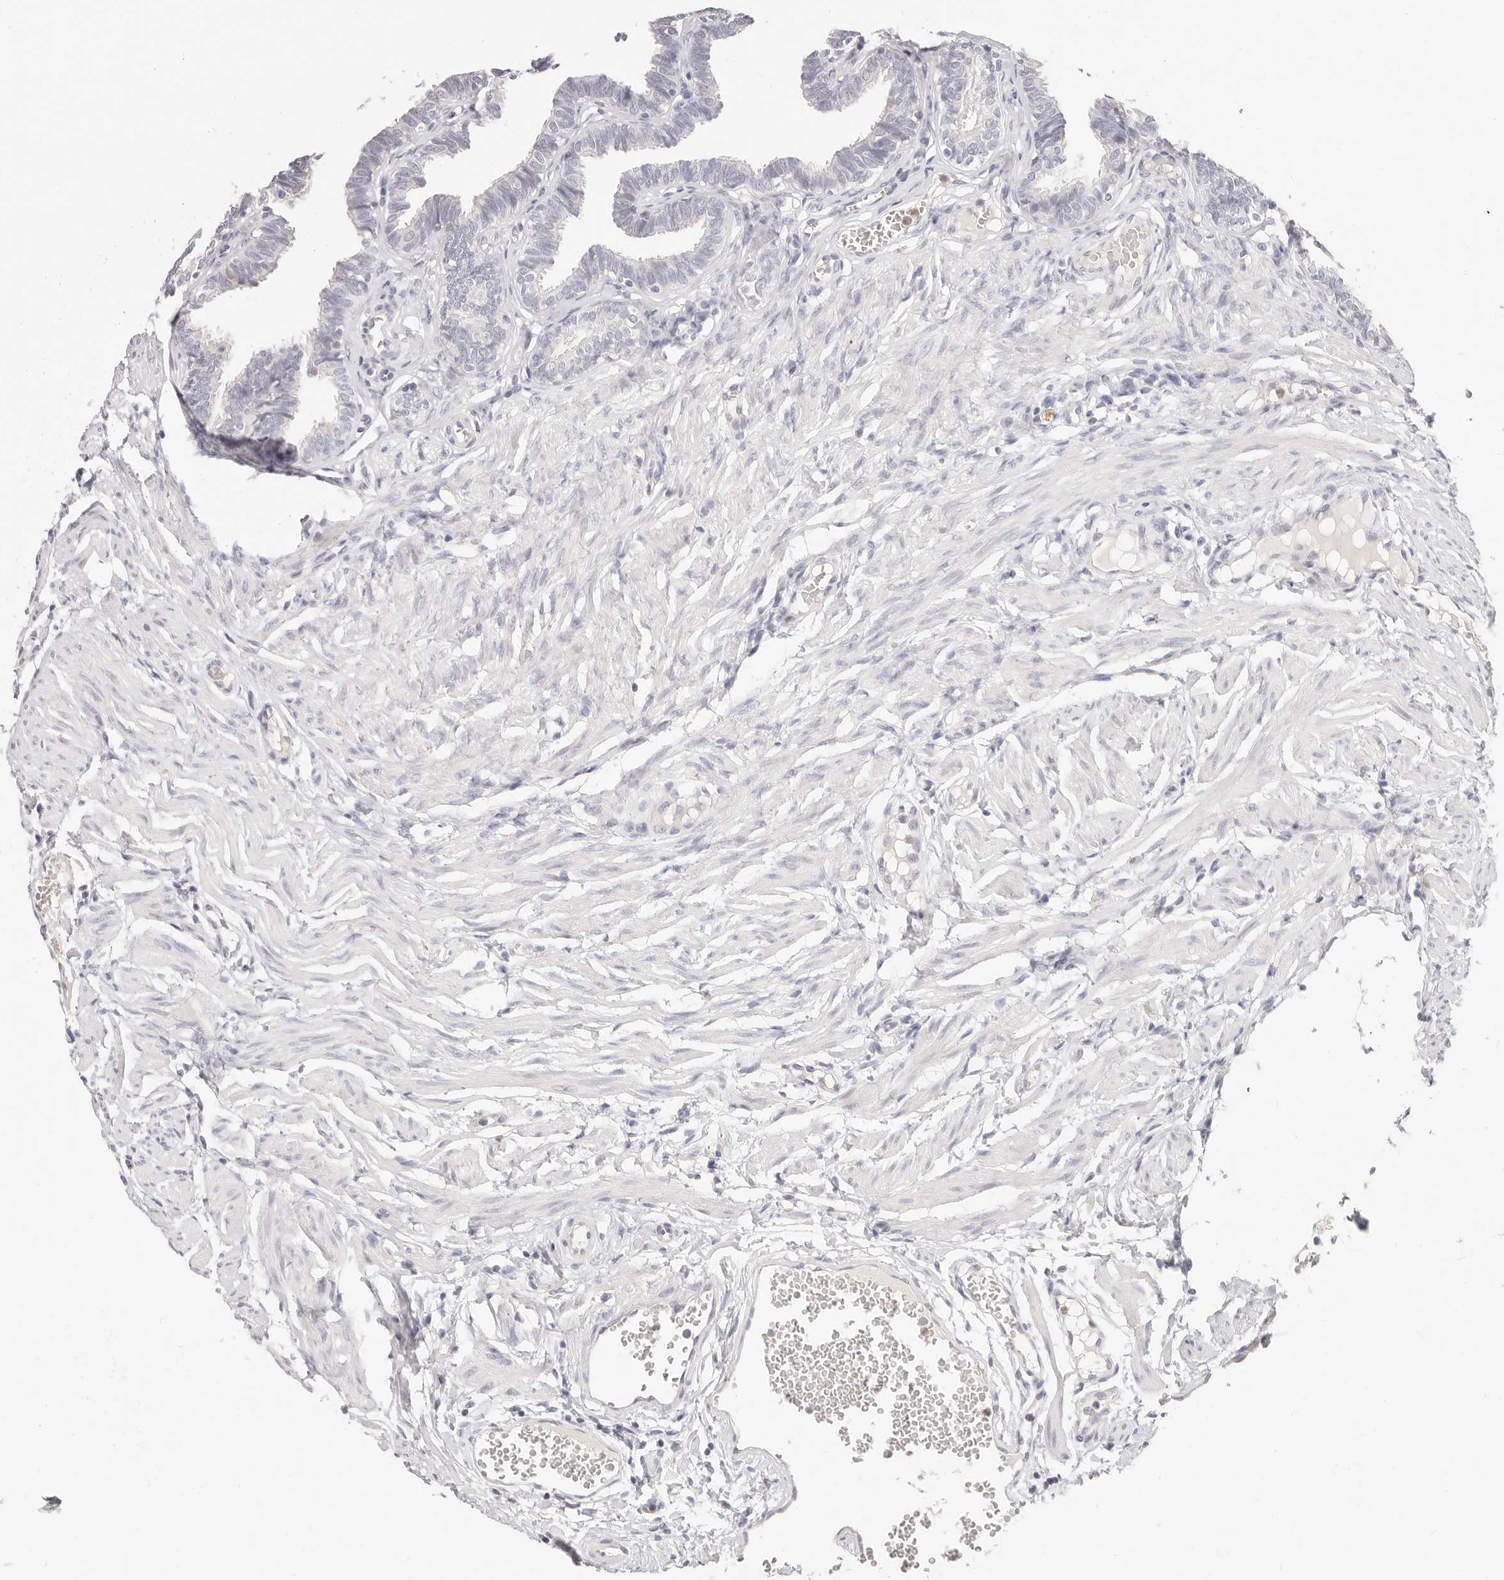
{"staining": {"intensity": "negative", "quantity": "none", "location": "none"}, "tissue": "fallopian tube", "cell_type": "Glandular cells", "image_type": "normal", "snomed": [{"axis": "morphology", "description": "Normal tissue, NOS"}, {"axis": "topography", "description": "Fallopian tube"}, {"axis": "topography", "description": "Ovary"}], "caption": "Immunohistochemistry of benign human fallopian tube demonstrates no positivity in glandular cells. Nuclei are stained in blue.", "gene": "ASCL1", "patient": {"sex": "female", "age": 23}}